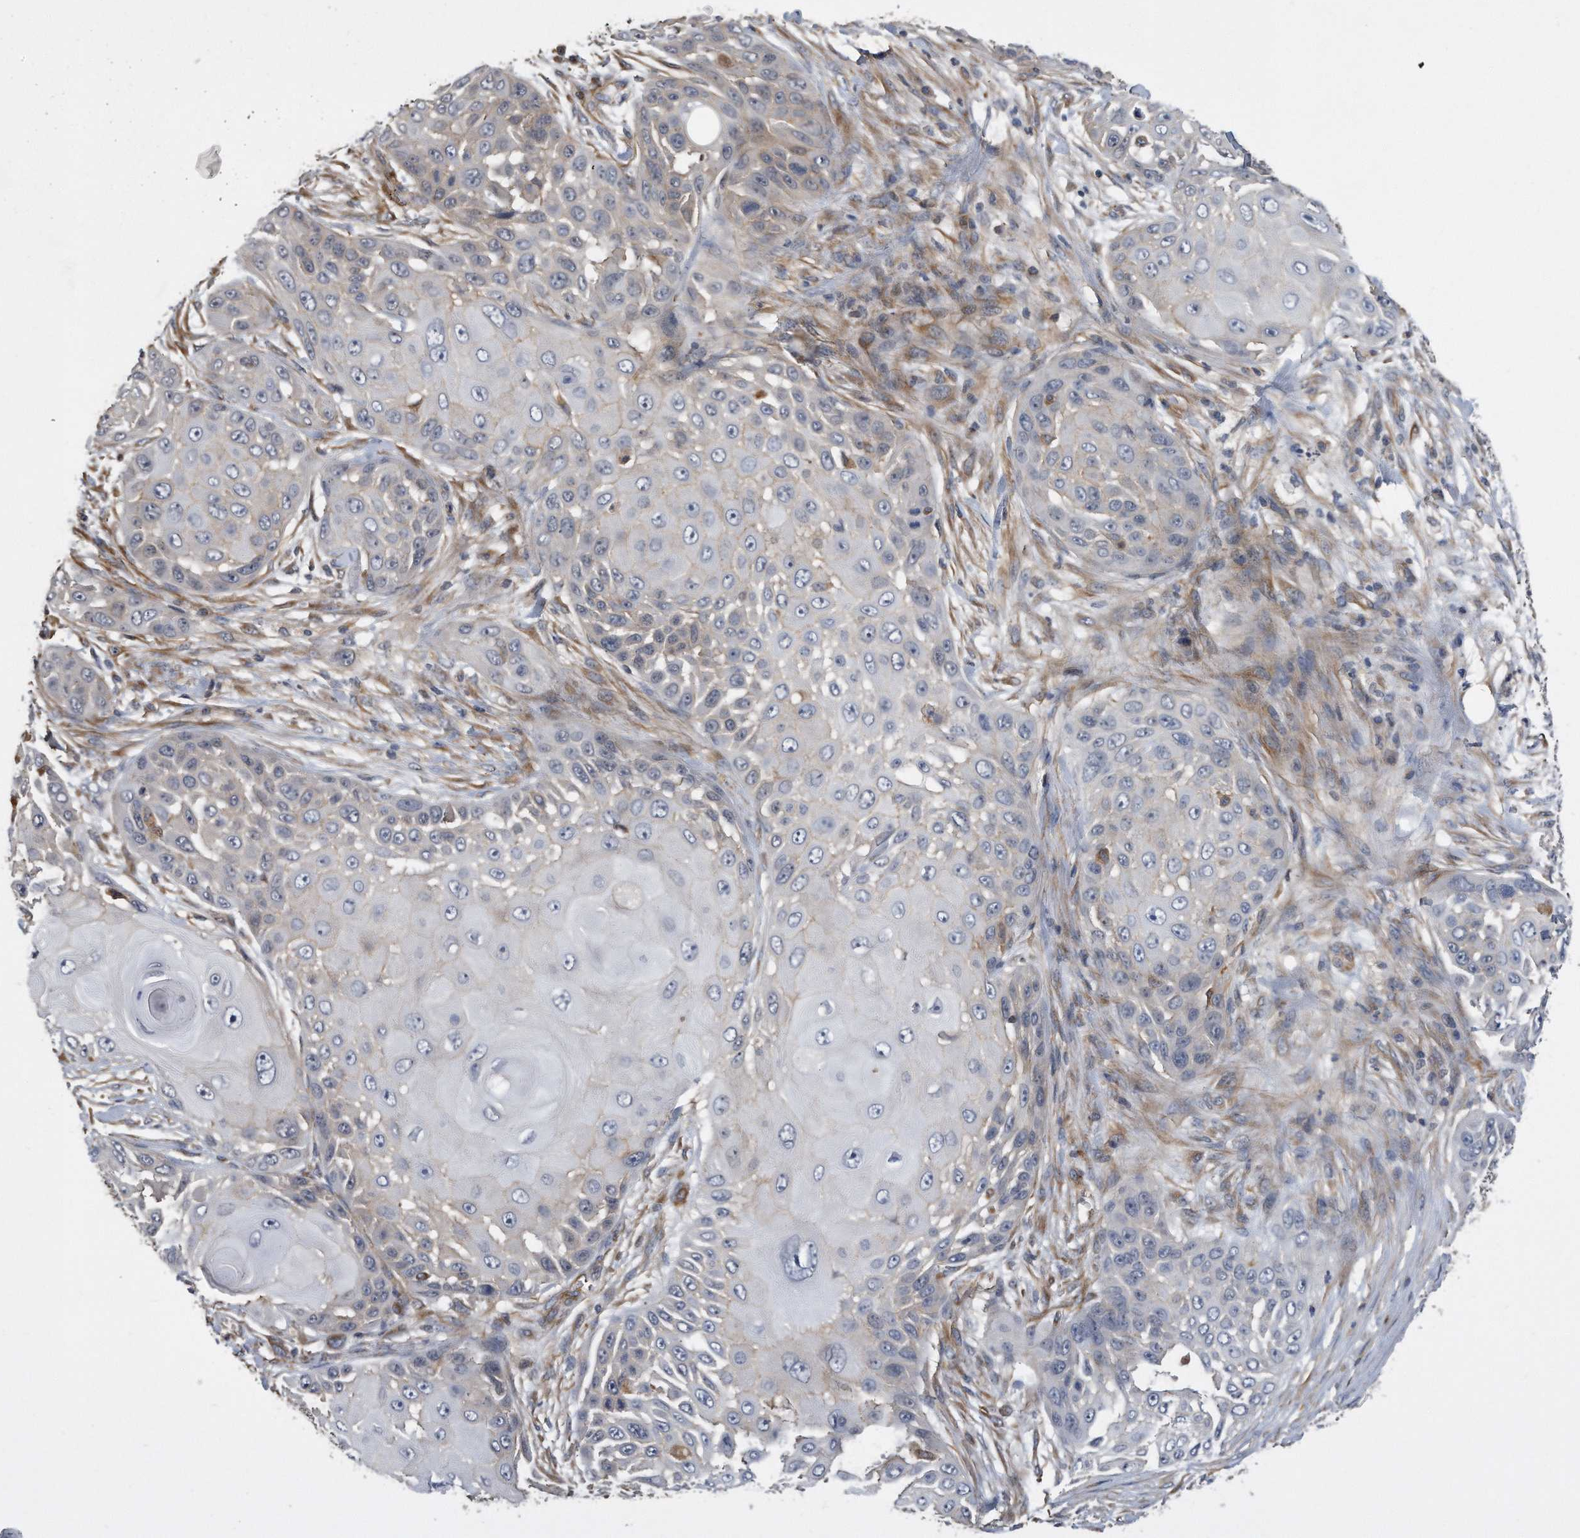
{"staining": {"intensity": "negative", "quantity": "none", "location": "none"}, "tissue": "skin cancer", "cell_type": "Tumor cells", "image_type": "cancer", "snomed": [{"axis": "morphology", "description": "Squamous cell carcinoma, NOS"}, {"axis": "topography", "description": "Skin"}], "caption": "Immunohistochemistry (IHC) micrograph of neoplastic tissue: human squamous cell carcinoma (skin) stained with DAB (3,3'-diaminobenzidine) exhibits no significant protein expression in tumor cells.", "gene": "GPC1", "patient": {"sex": "female", "age": 44}}